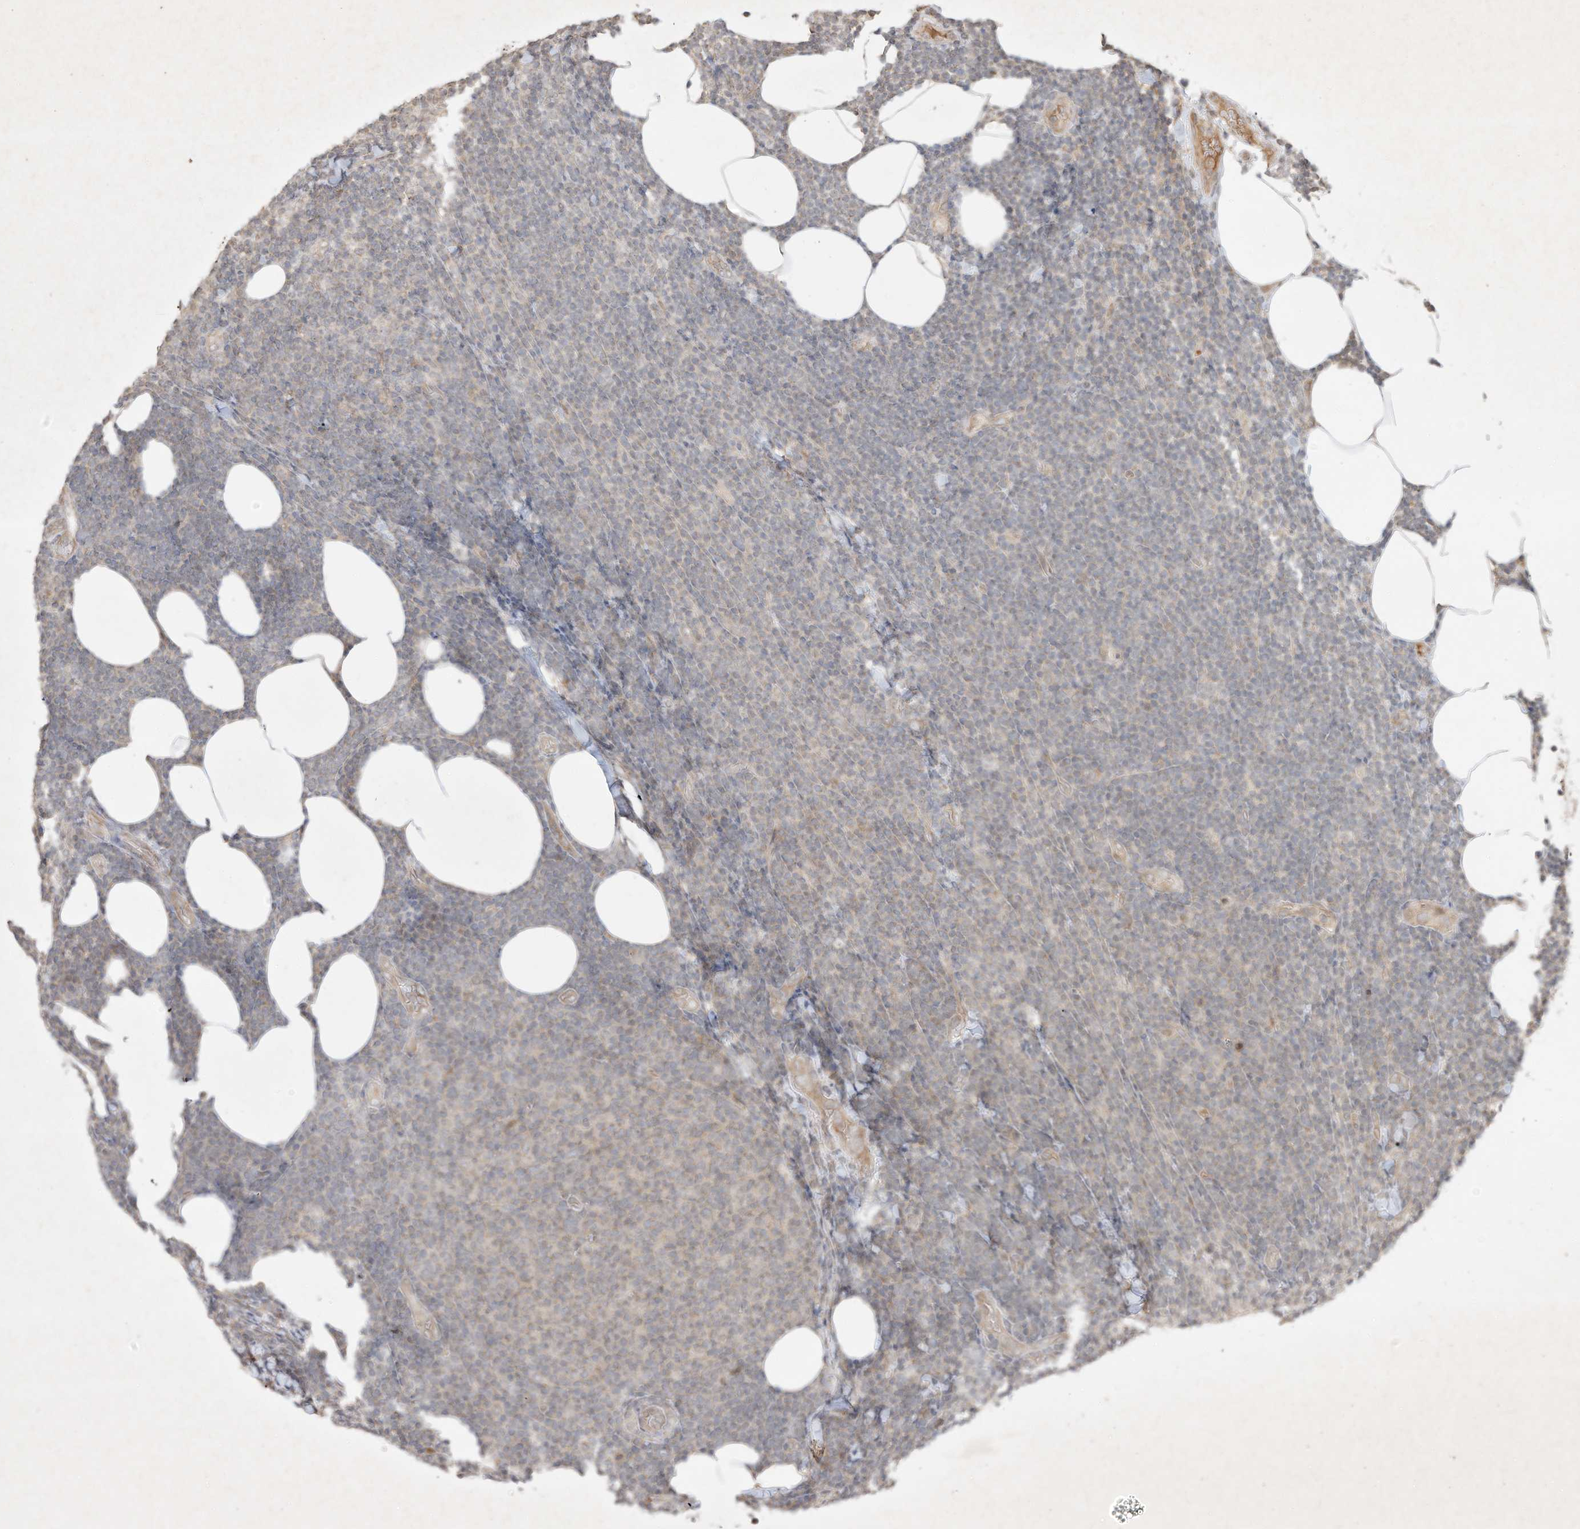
{"staining": {"intensity": "negative", "quantity": "none", "location": "none"}, "tissue": "lymphoma", "cell_type": "Tumor cells", "image_type": "cancer", "snomed": [{"axis": "morphology", "description": "Malignant lymphoma, non-Hodgkin's type, Low grade"}, {"axis": "topography", "description": "Lymph node"}], "caption": "Immunohistochemistry (IHC) micrograph of low-grade malignant lymphoma, non-Hodgkin's type stained for a protein (brown), which displays no positivity in tumor cells.", "gene": "BTRC", "patient": {"sex": "male", "age": 66}}